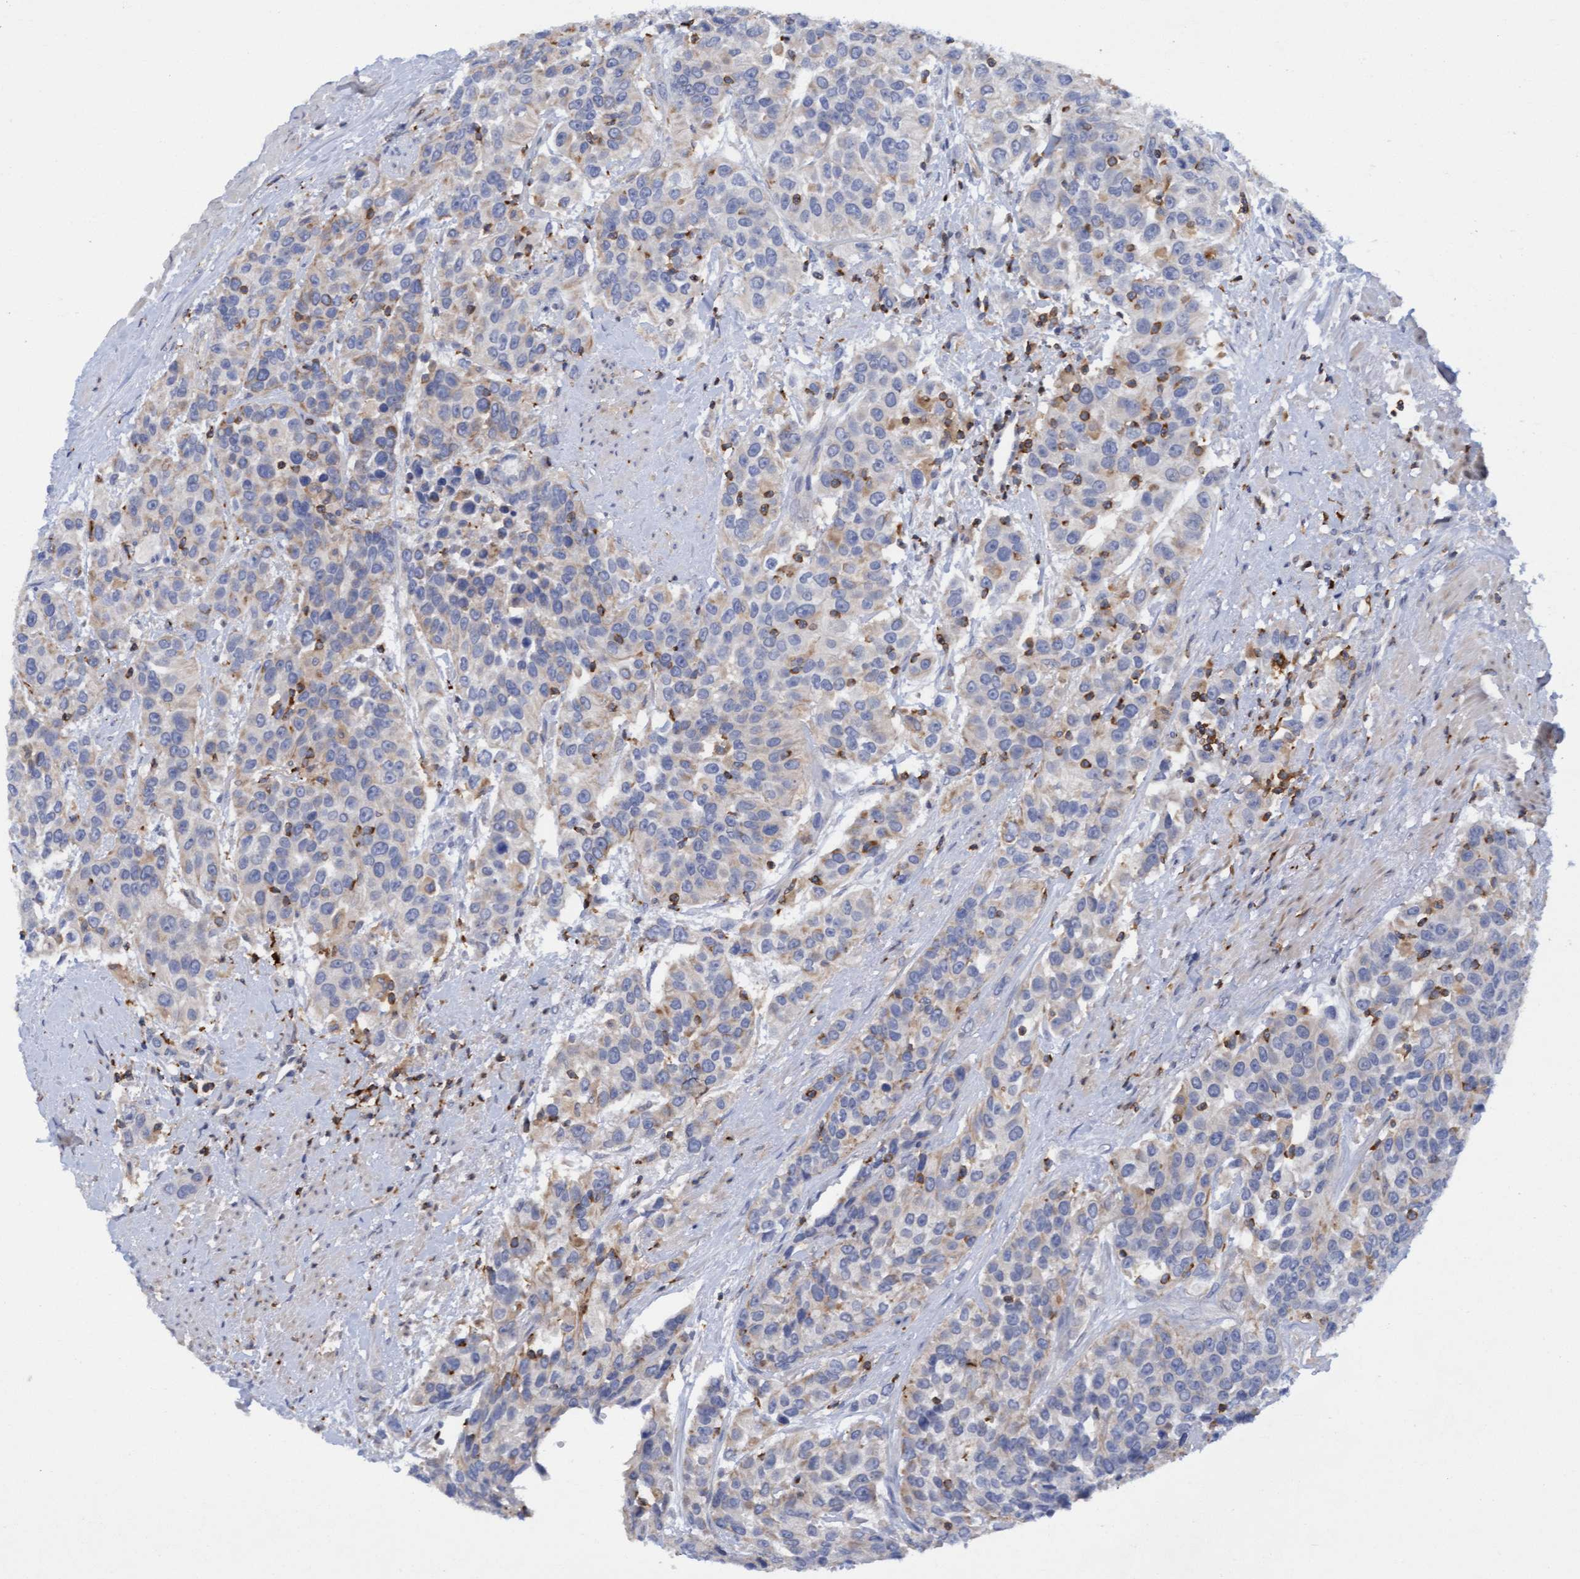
{"staining": {"intensity": "weak", "quantity": "25%-75%", "location": "cytoplasmic/membranous"}, "tissue": "urothelial cancer", "cell_type": "Tumor cells", "image_type": "cancer", "snomed": [{"axis": "morphology", "description": "Urothelial carcinoma, High grade"}, {"axis": "topography", "description": "Urinary bladder"}], "caption": "DAB immunohistochemical staining of human high-grade urothelial carcinoma exhibits weak cytoplasmic/membranous protein expression in approximately 25%-75% of tumor cells.", "gene": "FNBP1", "patient": {"sex": "female", "age": 80}}